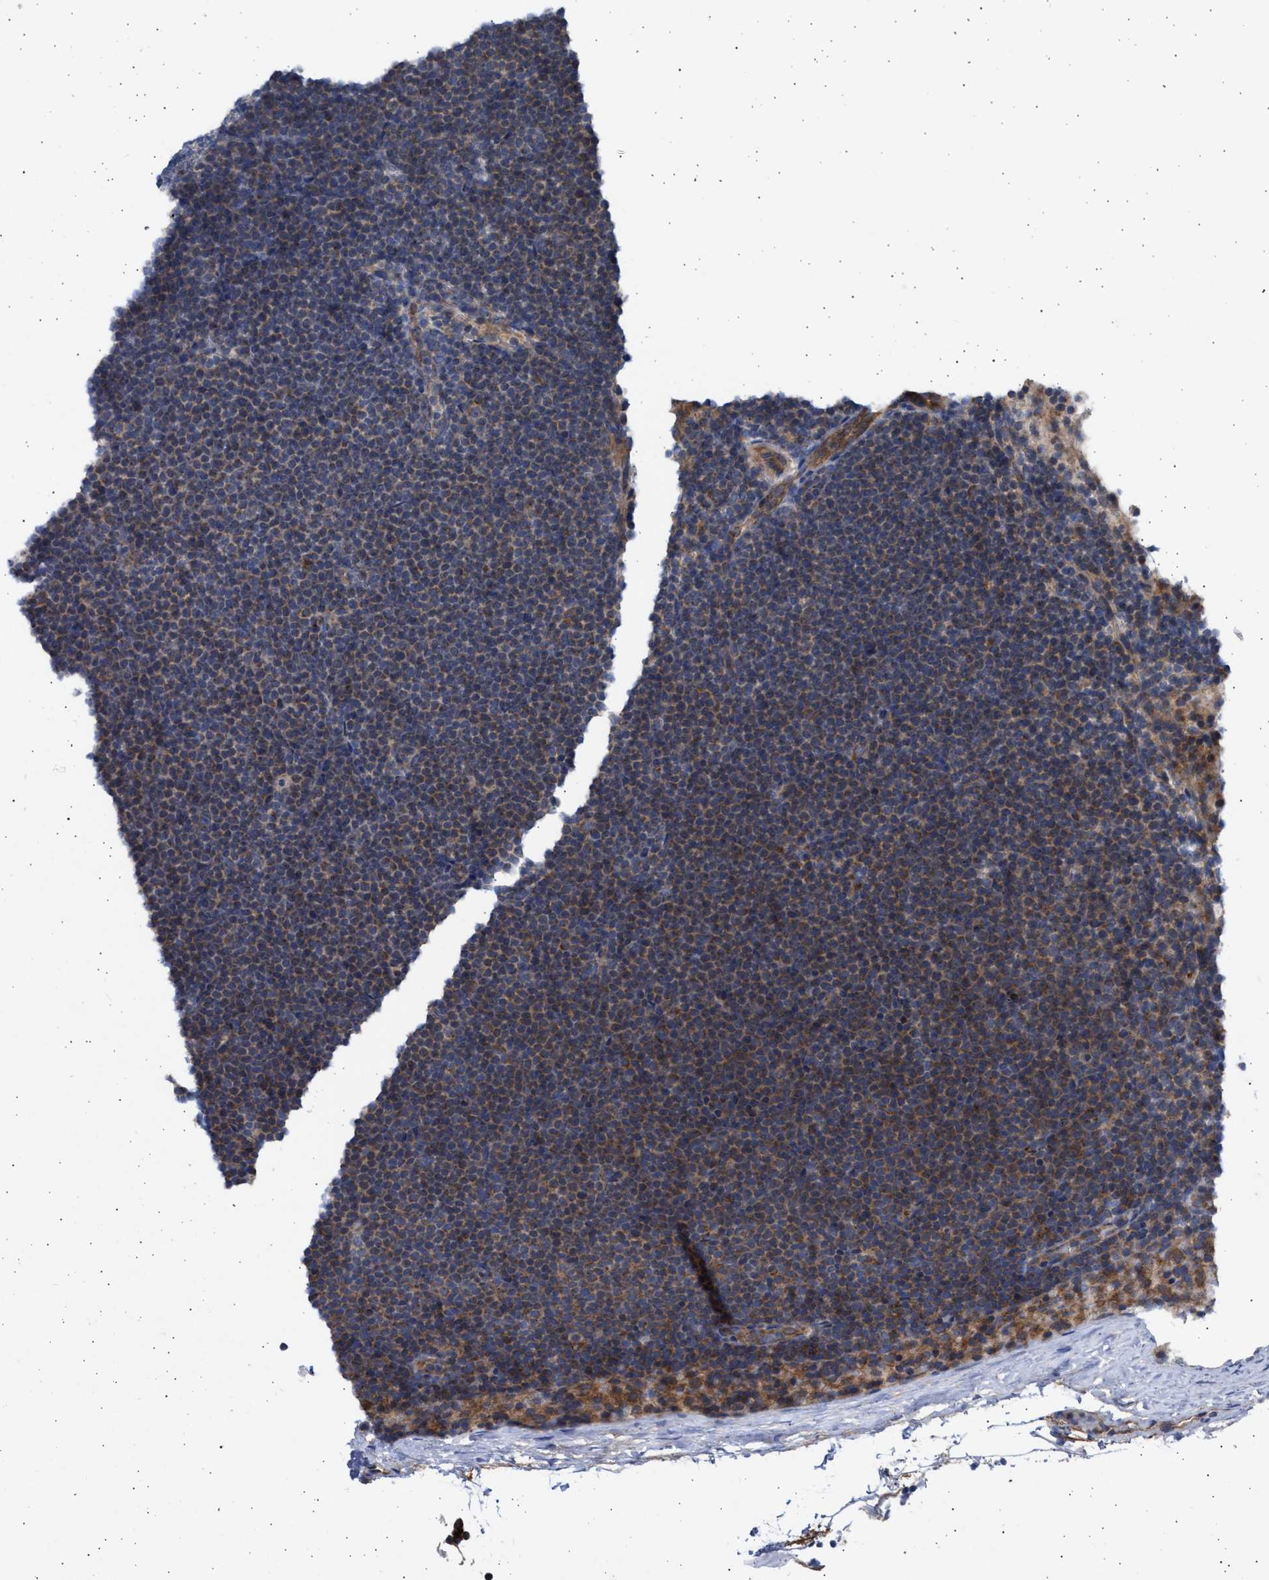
{"staining": {"intensity": "weak", "quantity": "25%-75%", "location": "cytoplasmic/membranous"}, "tissue": "lymphoma", "cell_type": "Tumor cells", "image_type": "cancer", "snomed": [{"axis": "morphology", "description": "Malignant lymphoma, non-Hodgkin's type, Low grade"}, {"axis": "topography", "description": "Lymph node"}], "caption": "Low-grade malignant lymphoma, non-Hodgkin's type stained for a protein (brown) demonstrates weak cytoplasmic/membranous positive staining in approximately 25%-75% of tumor cells.", "gene": "TTC19", "patient": {"sex": "female", "age": 53}}